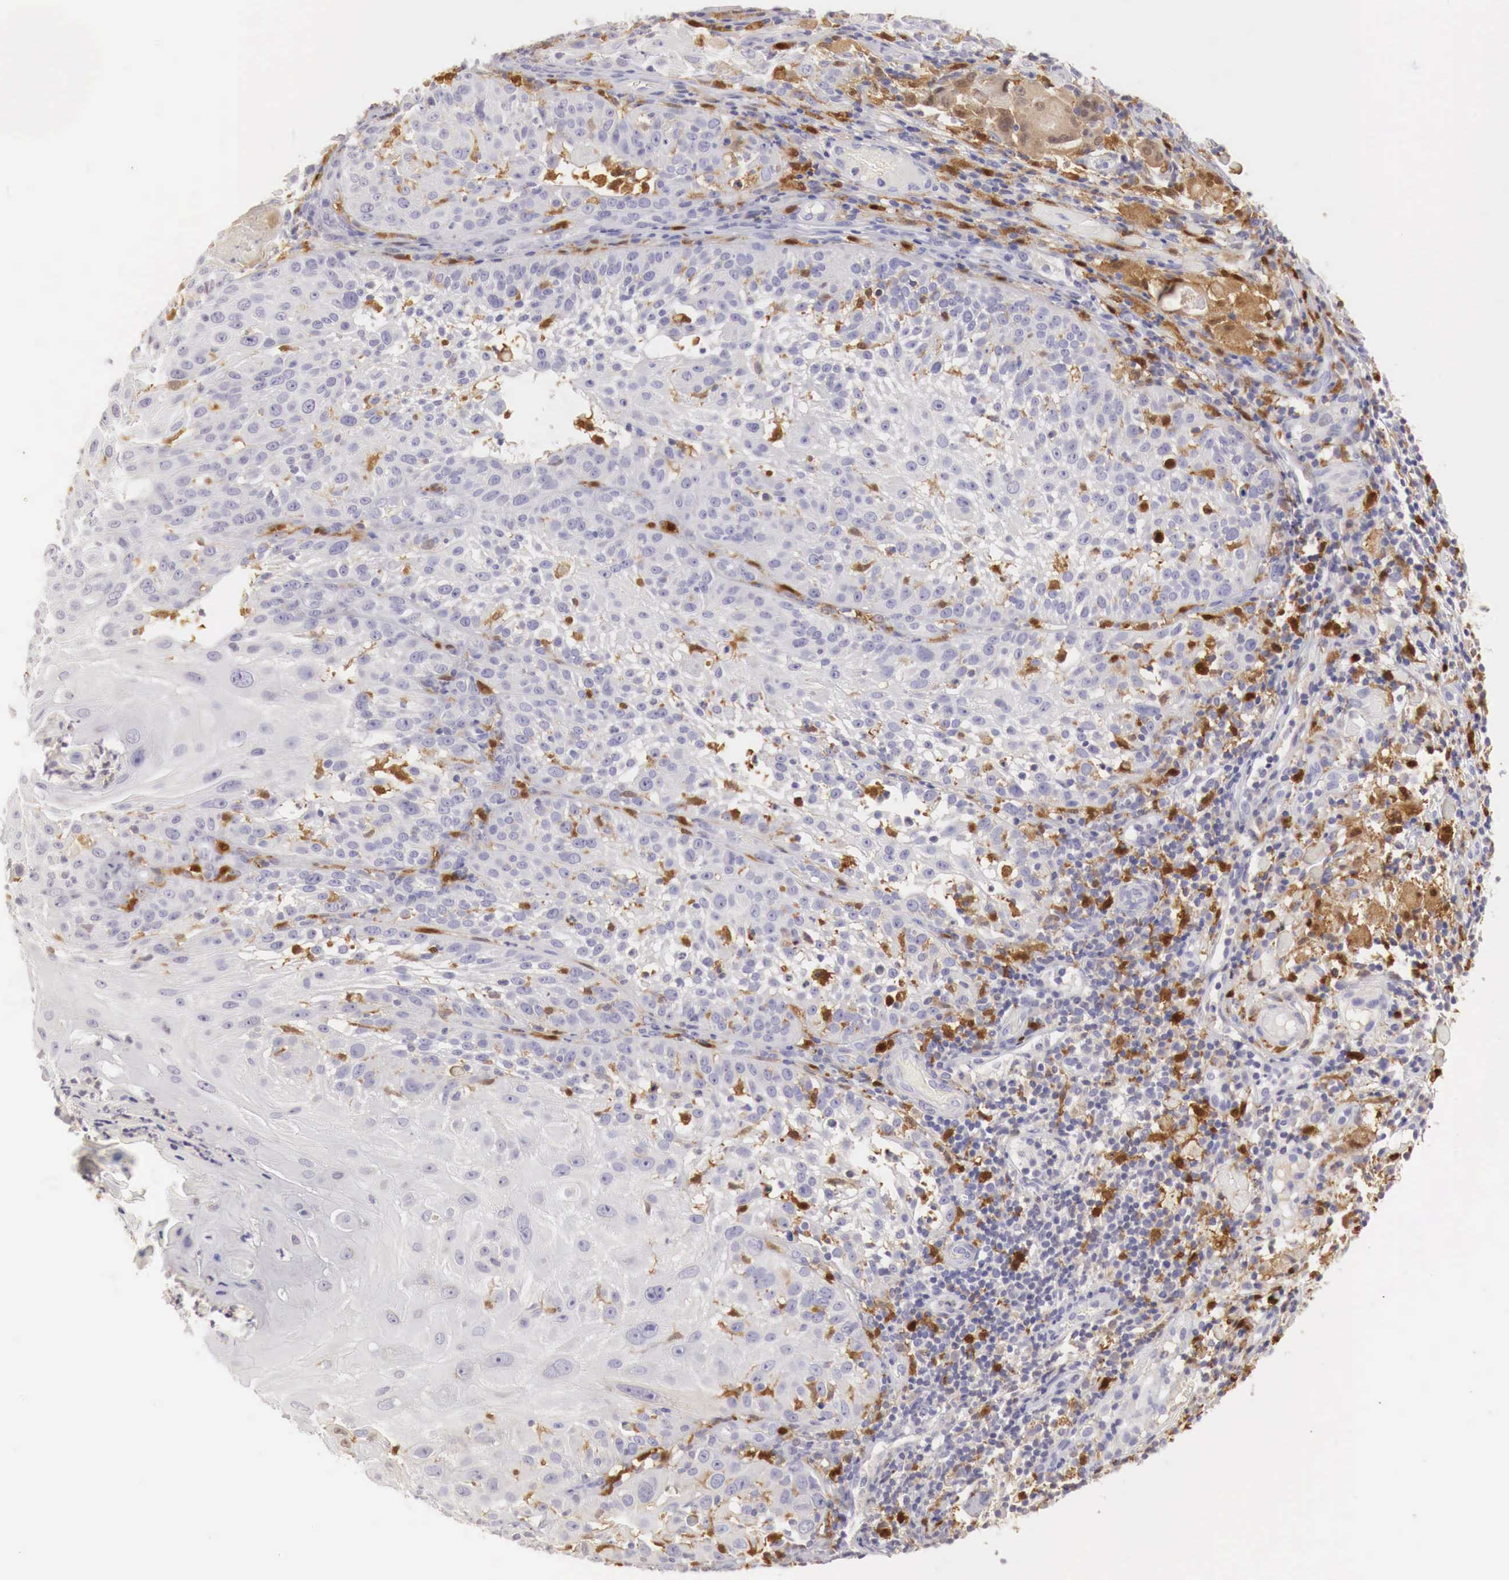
{"staining": {"intensity": "negative", "quantity": "none", "location": "none"}, "tissue": "skin cancer", "cell_type": "Tumor cells", "image_type": "cancer", "snomed": [{"axis": "morphology", "description": "Squamous cell carcinoma, NOS"}, {"axis": "topography", "description": "Skin"}], "caption": "The photomicrograph demonstrates no staining of tumor cells in squamous cell carcinoma (skin).", "gene": "RENBP", "patient": {"sex": "female", "age": 89}}